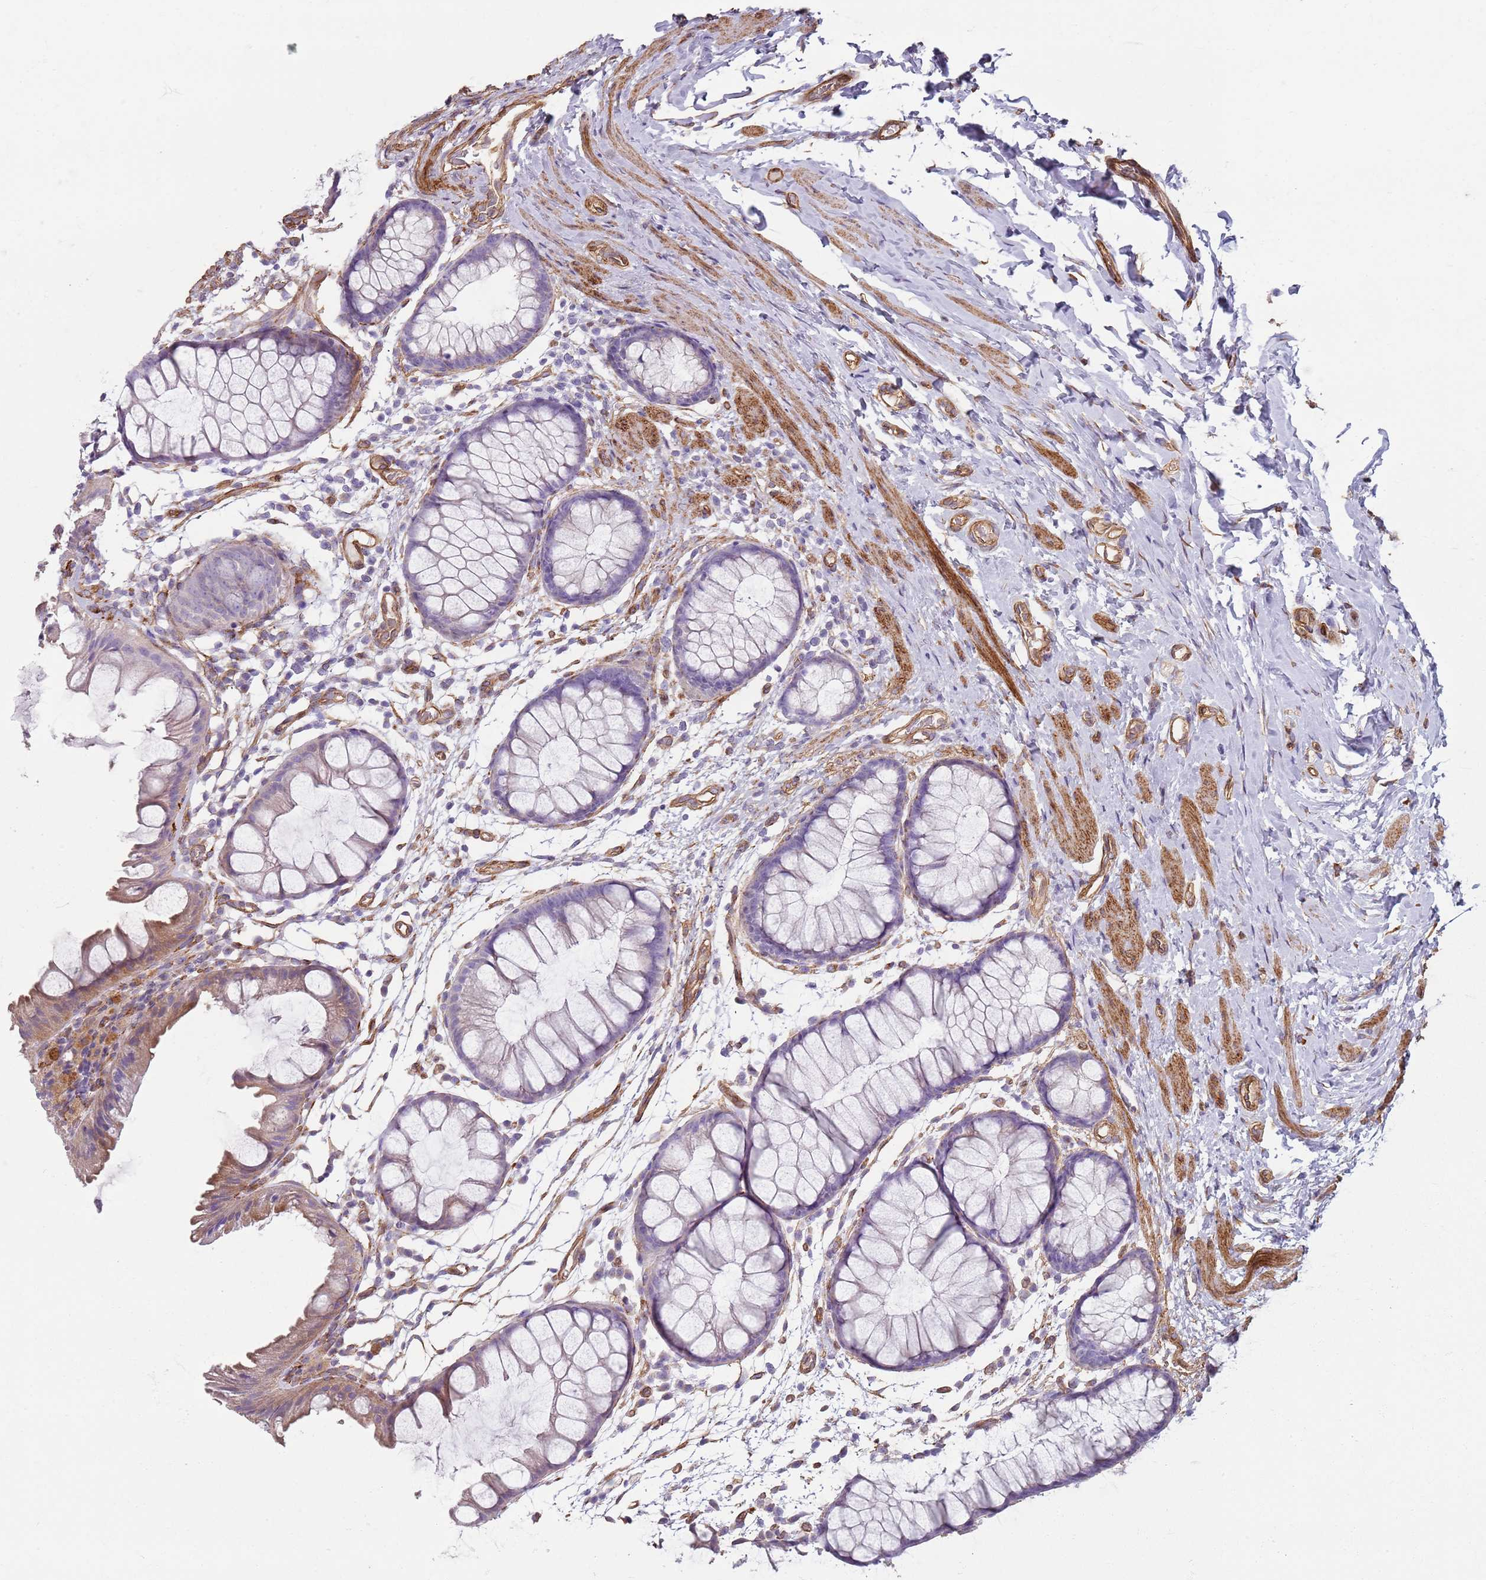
{"staining": {"intensity": "moderate", "quantity": ">75%", "location": "cytoplasmic/membranous"}, "tissue": "colon", "cell_type": "Endothelial cells", "image_type": "normal", "snomed": [{"axis": "morphology", "description": "Normal tissue, NOS"}, {"axis": "topography", "description": "Colon"}], "caption": "A photomicrograph of colon stained for a protein shows moderate cytoplasmic/membranous brown staining in endothelial cells. Using DAB (brown) and hematoxylin (blue) stains, captured at high magnification using brightfield microscopy.", "gene": "PHLPP2", "patient": {"sex": "female", "age": 62}}